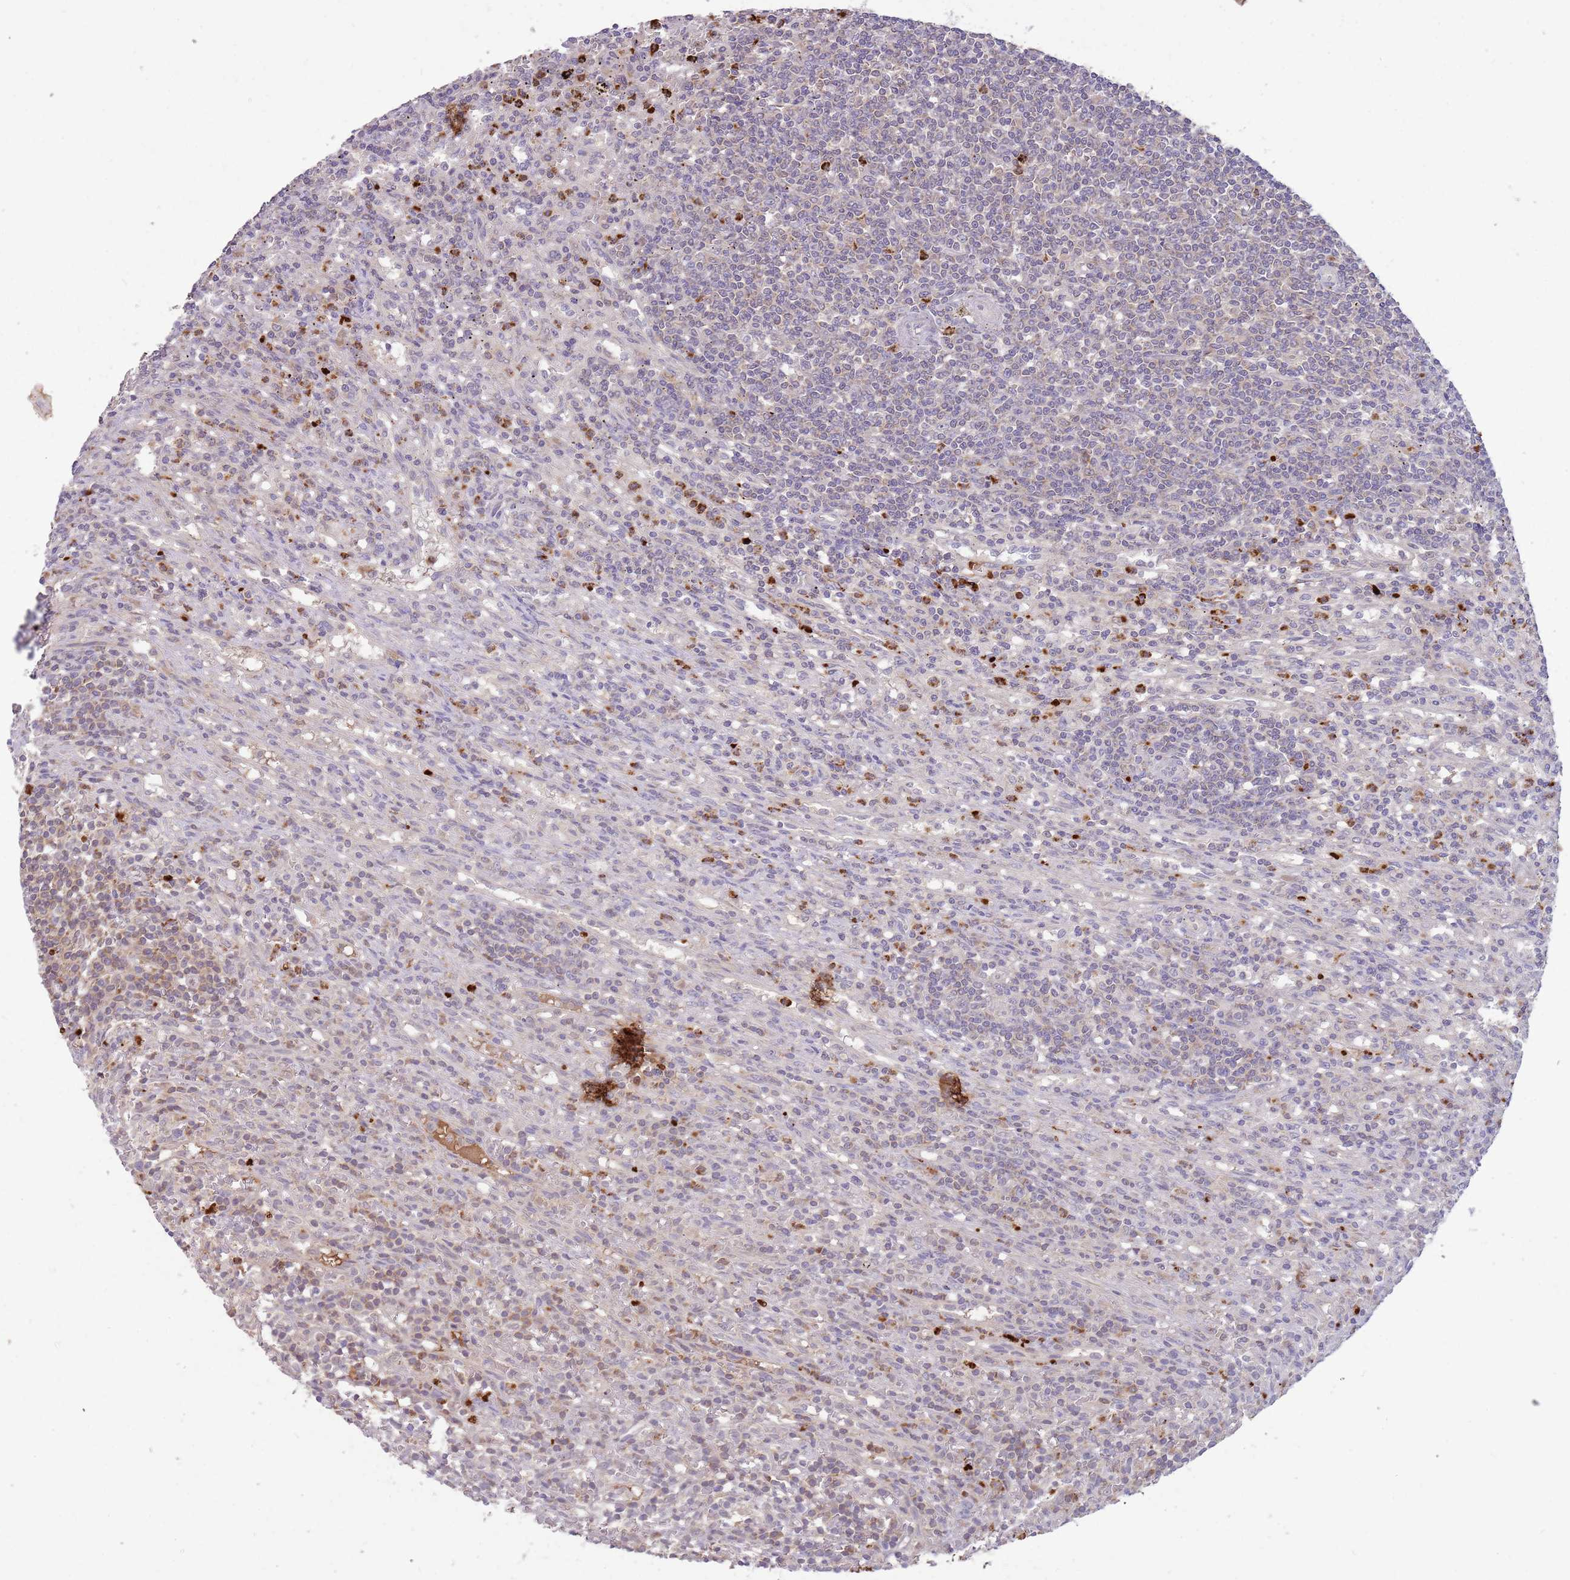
{"staining": {"intensity": "negative", "quantity": "none", "location": "none"}, "tissue": "lymphoma", "cell_type": "Tumor cells", "image_type": "cancer", "snomed": [{"axis": "morphology", "description": "Malignant lymphoma, non-Hodgkin's type, Low grade"}, {"axis": "topography", "description": "Spleen"}], "caption": "A high-resolution histopathology image shows immunohistochemistry staining of malignant lymphoma, non-Hodgkin's type (low-grade), which shows no significant expression in tumor cells.", "gene": "NBPF6", "patient": {"sex": "male", "age": 76}}